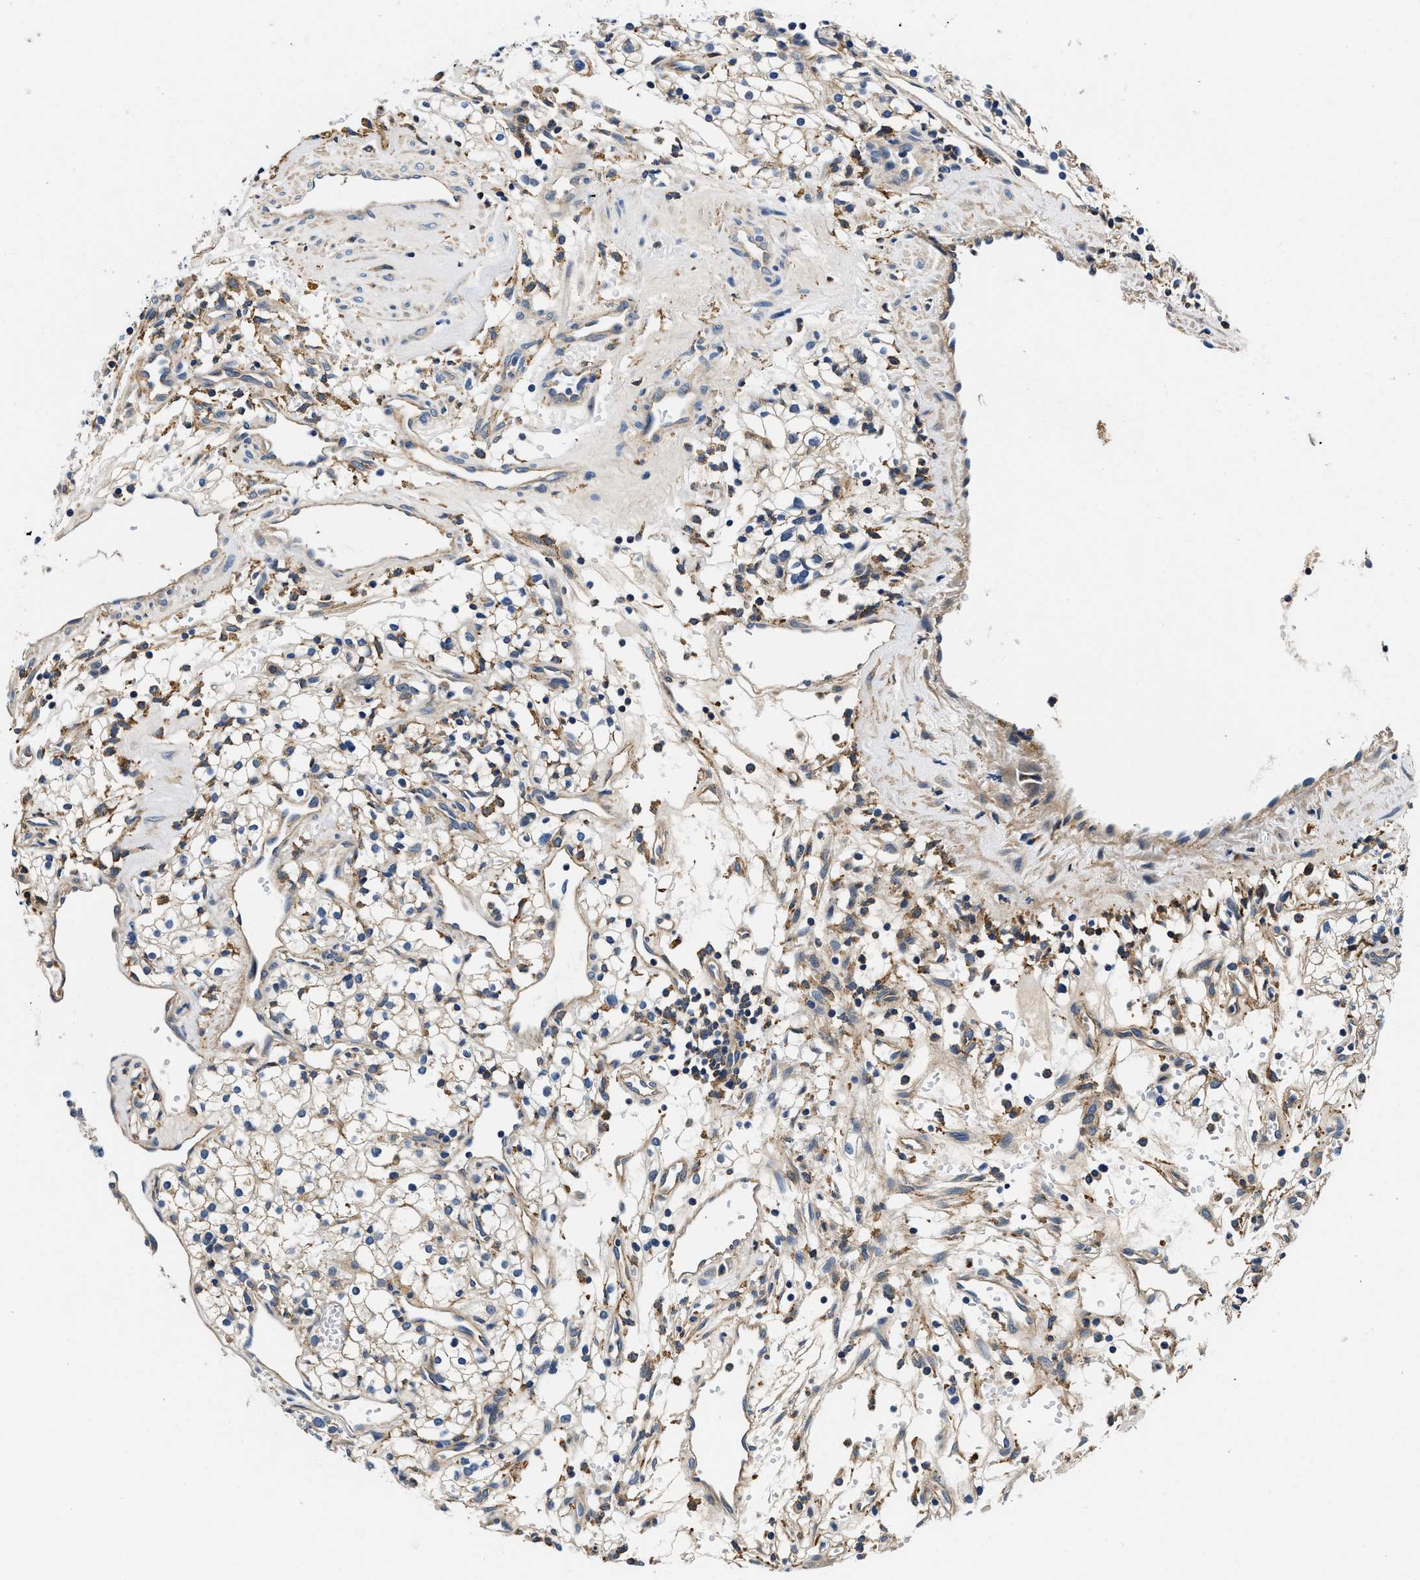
{"staining": {"intensity": "weak", "quantity": "25%-75%", "location": "cytoplasmic/membranous"}, "tissue": "renal cancer", "cell_type": "Tumor cells", "image_type": "cancer", "snomed": [{"axis": "morphology", "description": "Adenocarcinoma, NOS"}, {"axis": "topography", "description": "Kidney"}], "caption": "An image of renal adenocarcinoma stained for a protein reveals weak cytoplasmic/membranous brown staining in tumor cells.", "gene": "ZFAND3", "patient": {"sex": "male", "age": 59}}